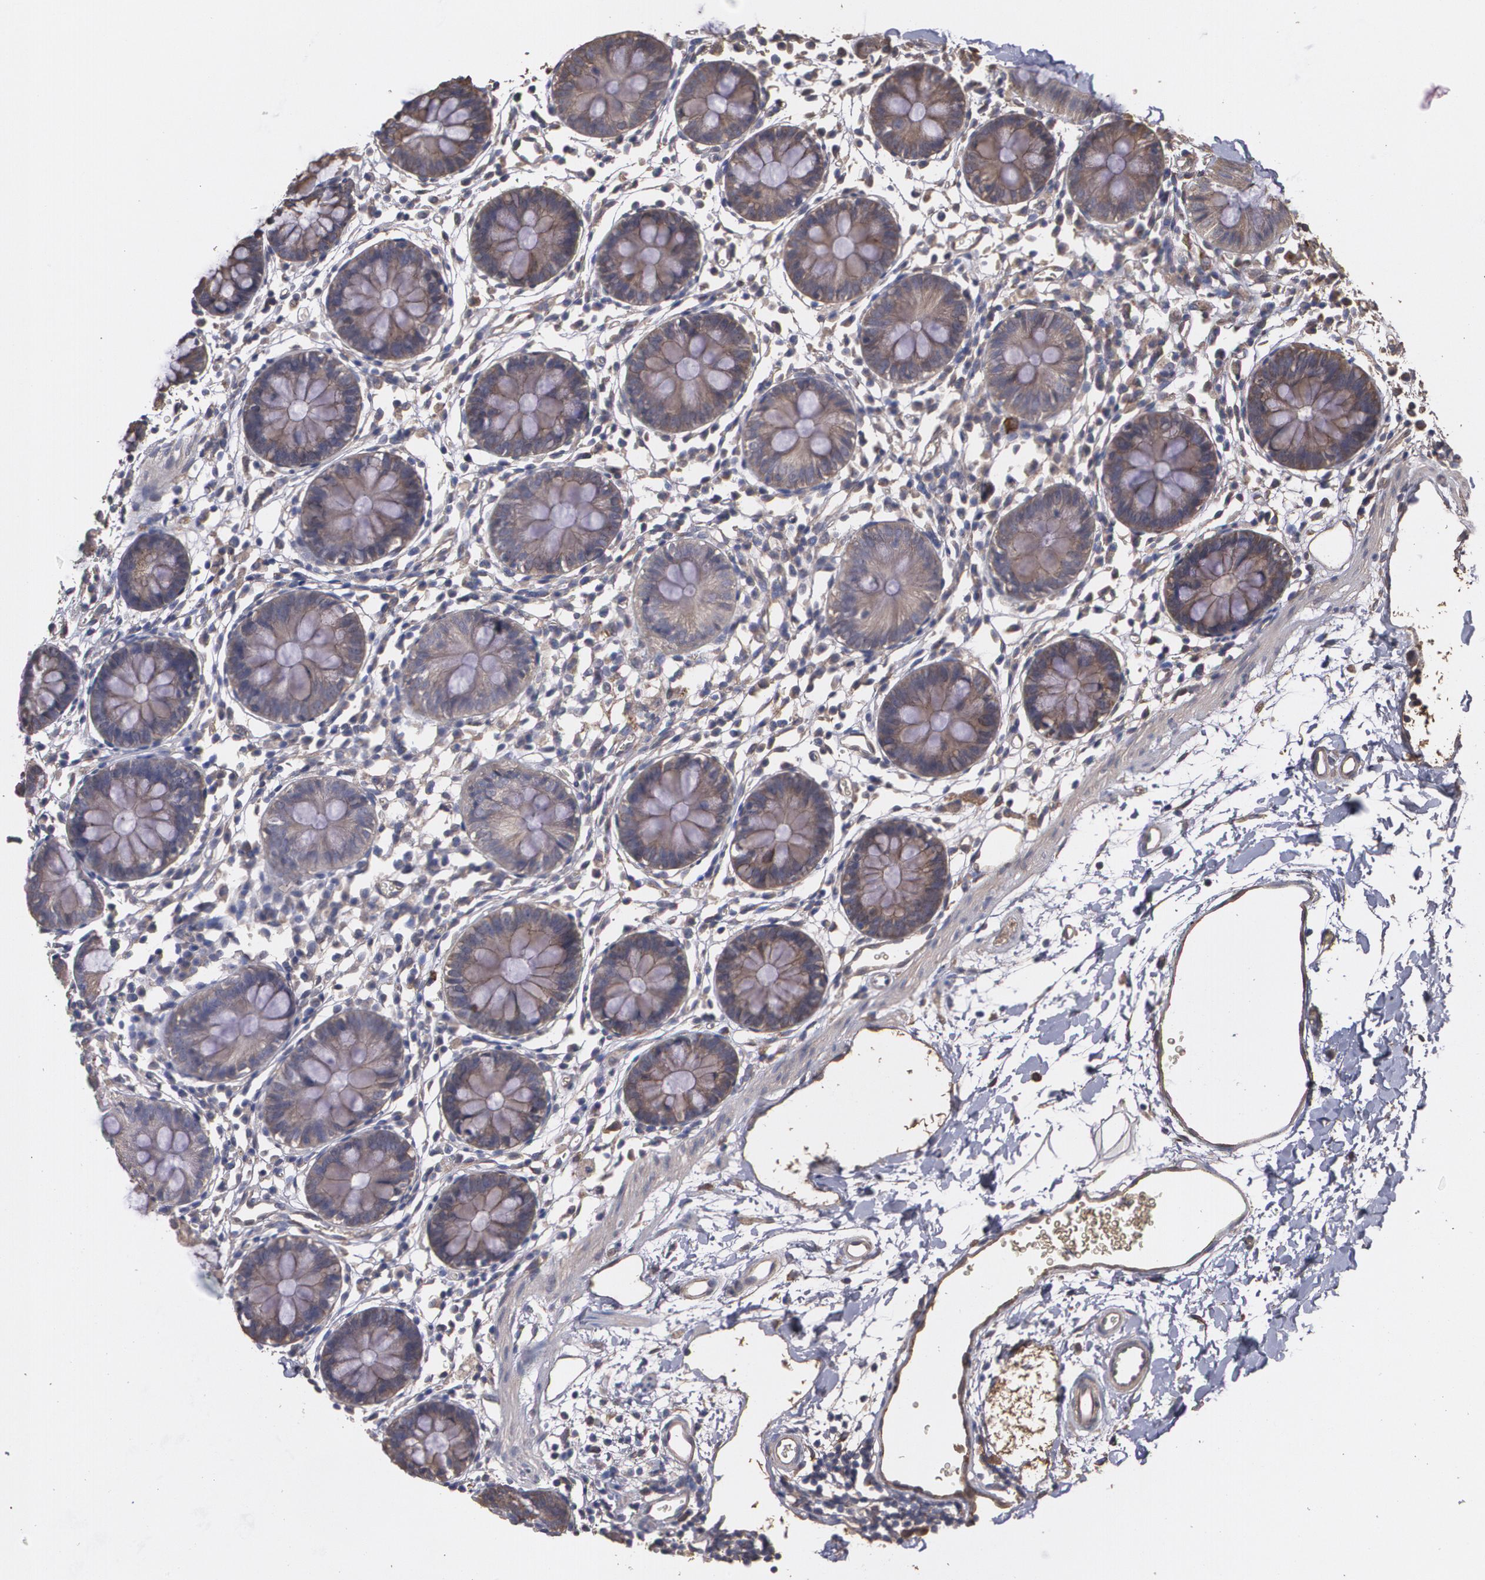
{"staining": {"intensity": "moderate", "quantity": ">75%", "location": "cytoplasmic/membranous"}, "tissue": "colon", "cell_type": "Endothelial cells", "image_type": "normal", "snomed": [{"axis": "morphology", "description": "Normal tissue, NOS"}, {"axis": "topography", "description": "Colon"}], "caption": "Immunohistochemistry (IHC) image of benign colon: colon stained using IHC demonstrates medium levels of moderate protein expression localized specifically in the cytoplasmic/membranous of endothelial cells, appearing as a cytoplasmic/membranous brown color.", "gene": "PON1", "patient": {"sex": "male", "age": 14}}